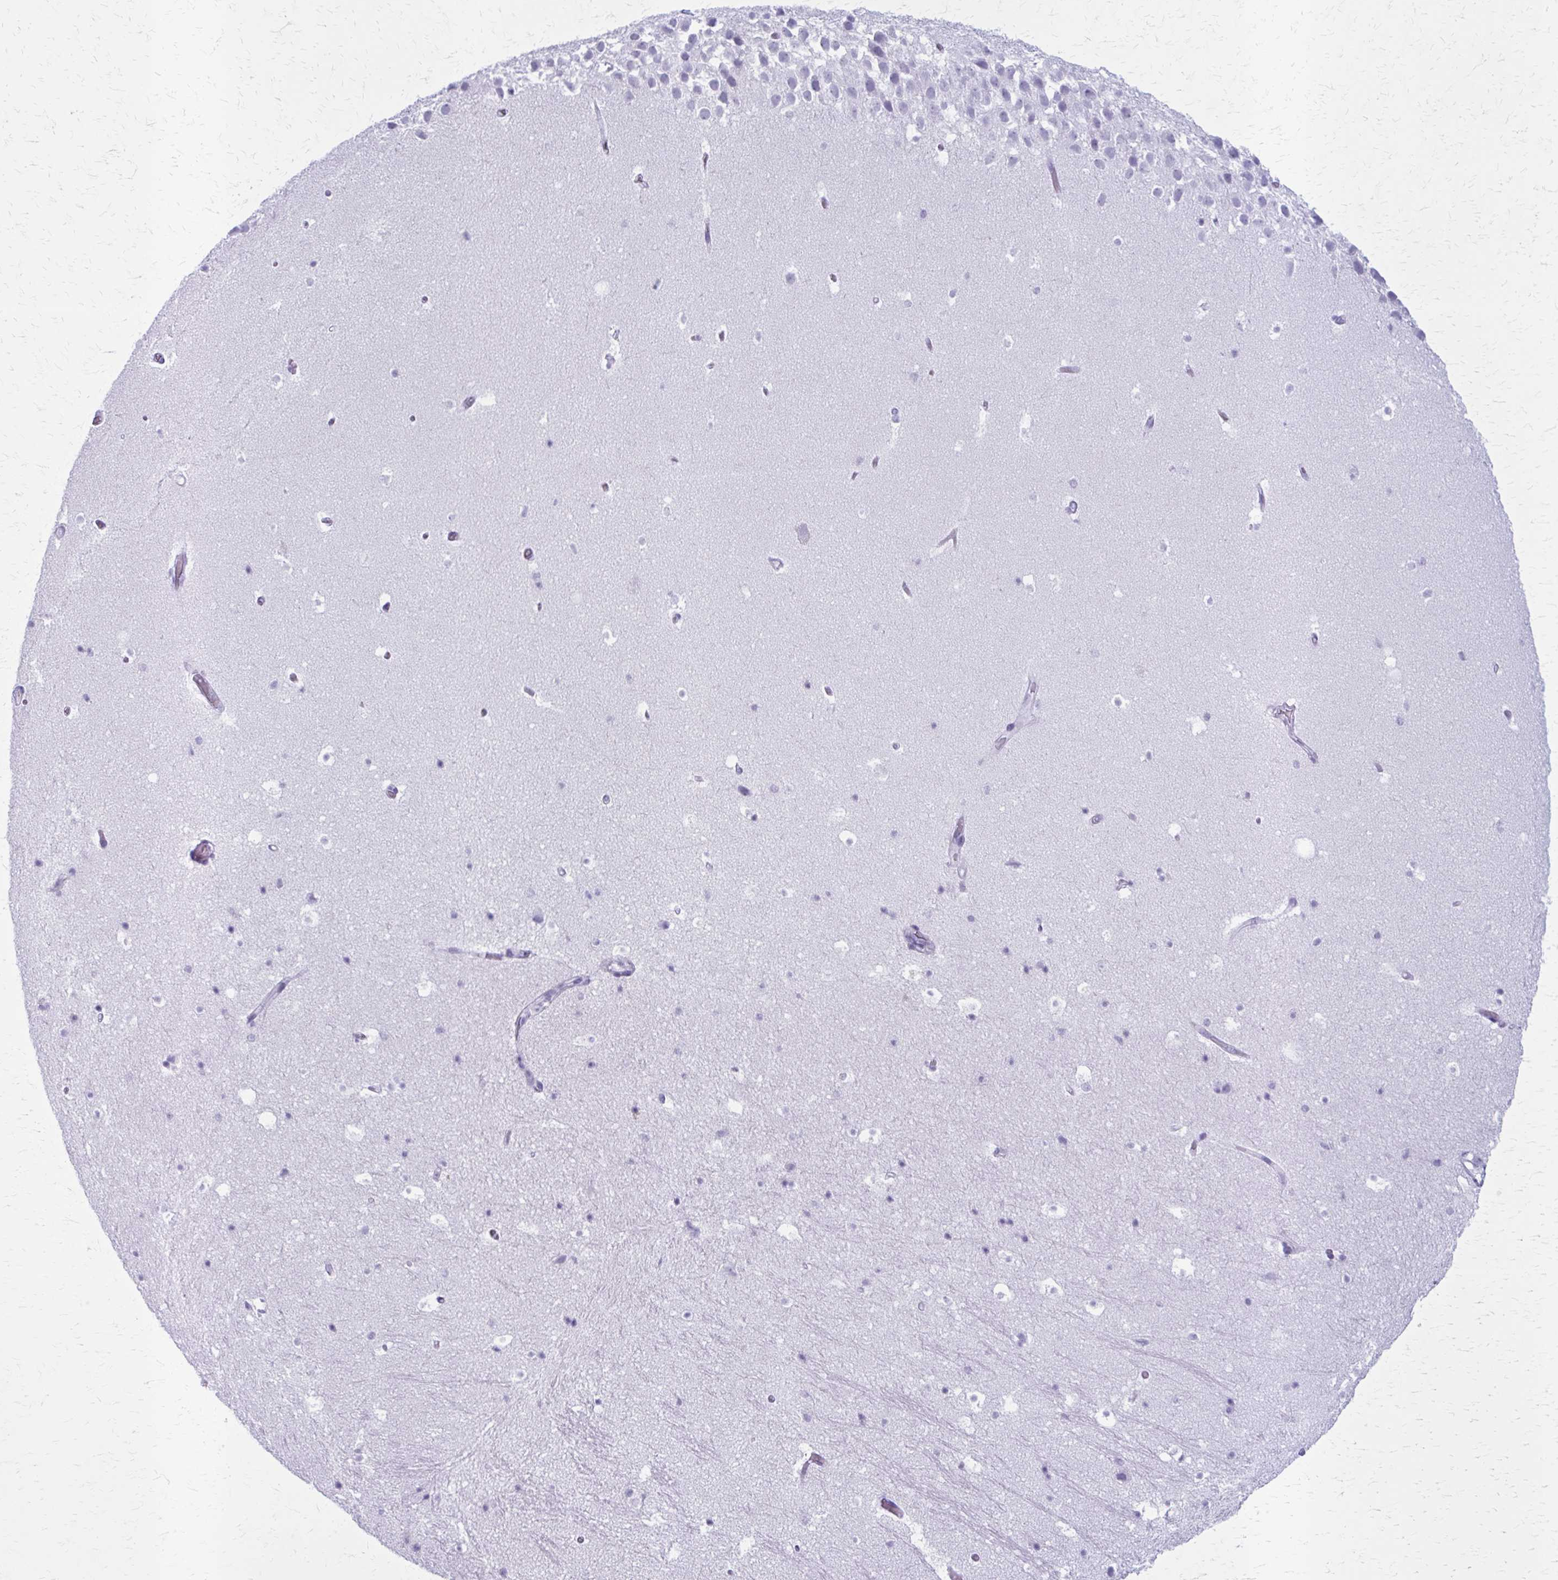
{"staining": {"intensity": "negative", "quantity": "none", "location": "none"}, "tissue": "hippocampus", "cell_type": "Glial cells", "image_type": "normal", "snomed": [{"axis": "morphology", "description": "Normal tissue, NOS"}, {"axis": "topography", "description": "Hippocampus"}], "caption": "Hippocampus stained for a protein using immunohistochemistry displays no expression glial cells.", "gene": "ZDHHC7", "patient": {"sex": "male", "age": 26}}